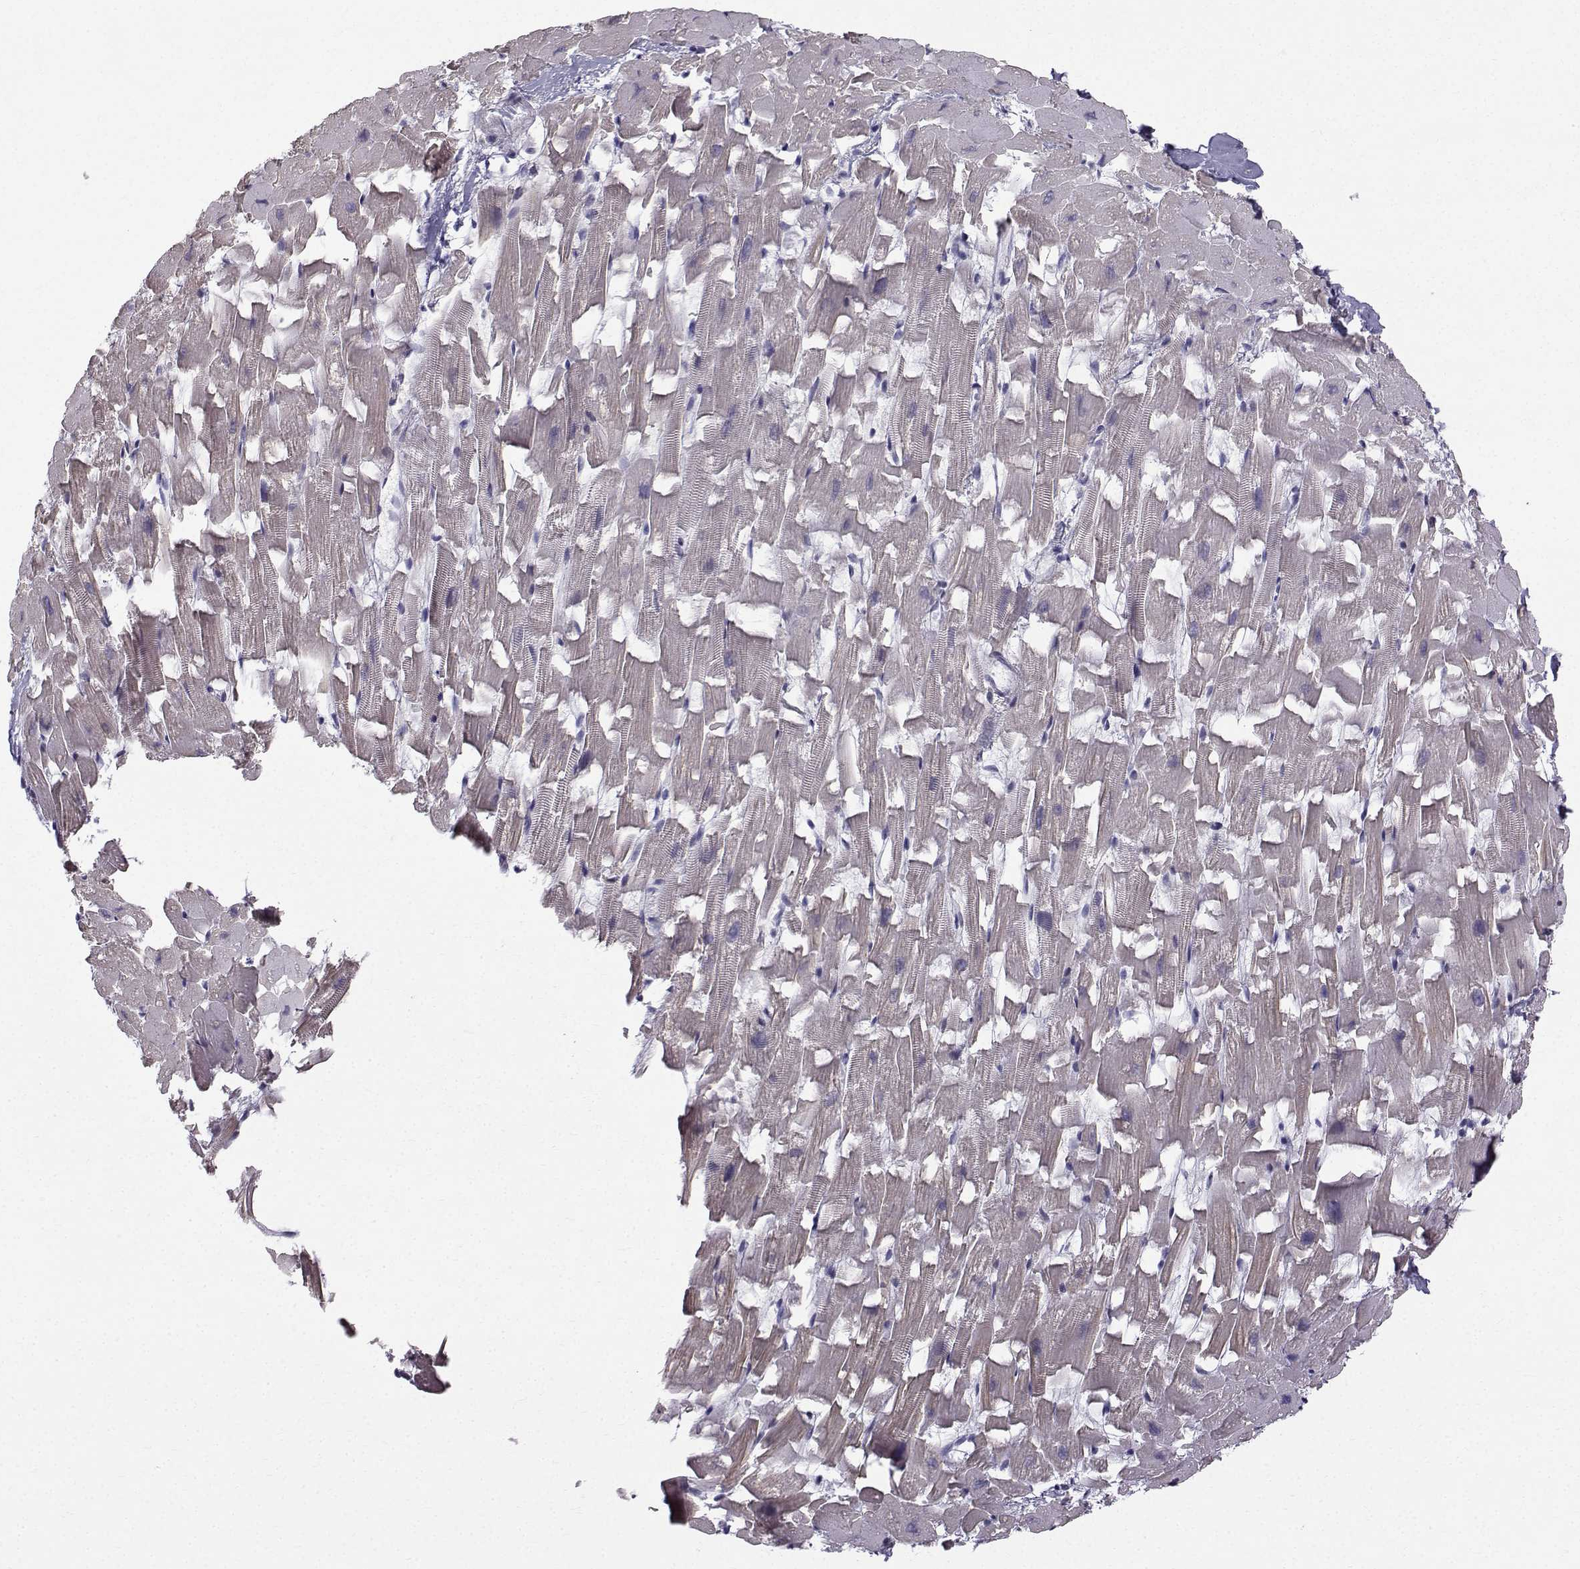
{"staining": {"intensity": "weak", "quantity": "25%-75%", "location": "cytoplasmic/membranous"}, "tissue": "heart muscle", "cell_type": "Cardiomyocytes", "image_type": "normal", "snomed": [{"axis": "morphology", "description": "Normal tissue, NOS"}, {"axis": "topography", "description": "Heart"}], "caption": "This image displays immunohistochemistry (IHC) staining of benign human heart muscle, with low weak cytoplasmic/membranous positivity in about 25%-75% of cardiomyocytes.", "gene": "ROPN1B", "patient": {"sex": "female", "age": 64}}